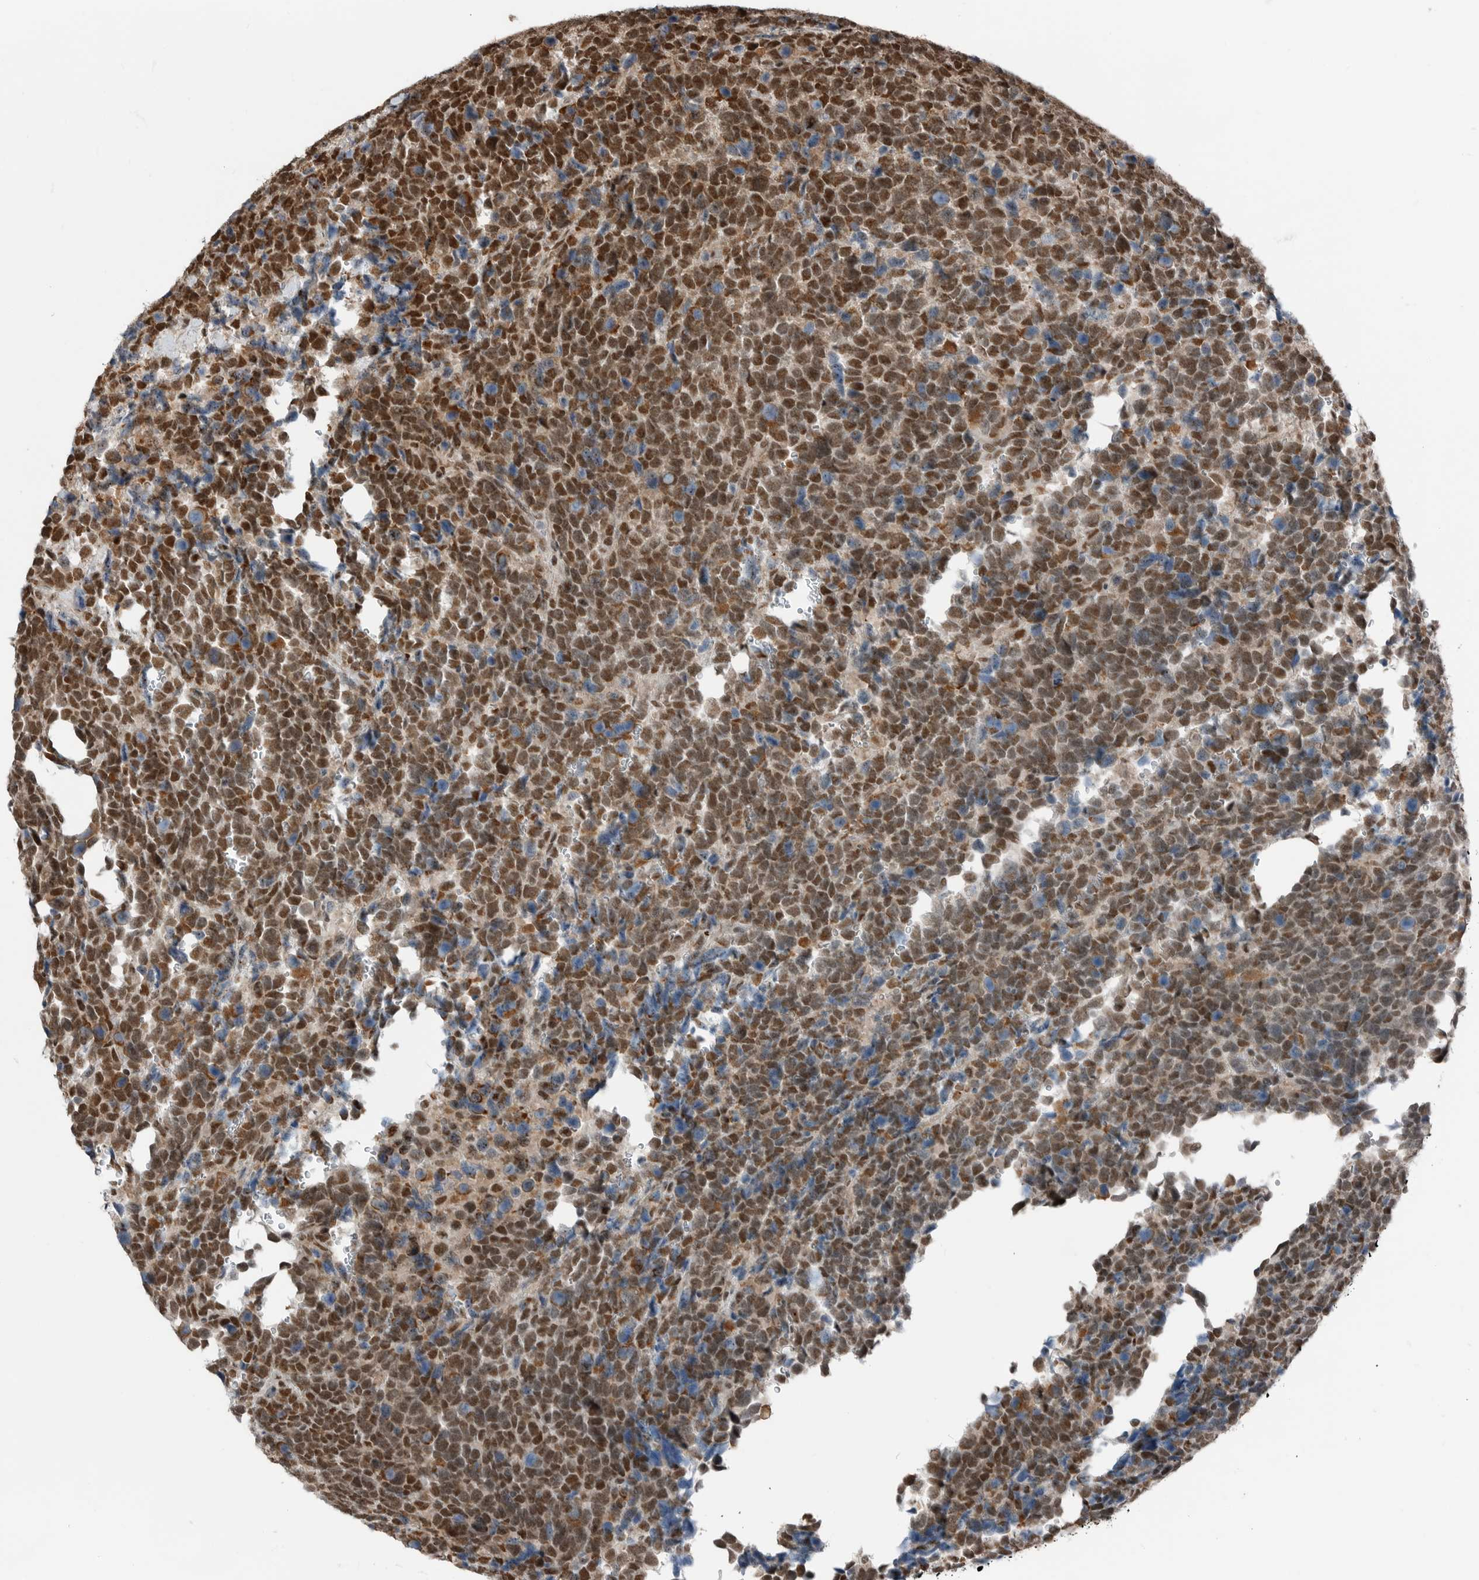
{"staining": {"intensity": "strong", "quantity": ">75%", "location": "nuclear"}, "tissue": "urothelial cancer", "cell_type": "Tumor cells", "image_type": "cancer", "snomed": [{"axis": "morphology", "description": "Urothelial carcinoma, High grade"}, {"axis": "topography", "description": "Urinary bladder"}], "caption": "Urothelial cancer was stained to show a protein in brown. There is high levels of strong nuclear expression in about >75% of tumor cells.", "gene": "BLZF1", "patient": {"sex": "female", "age": 82}}